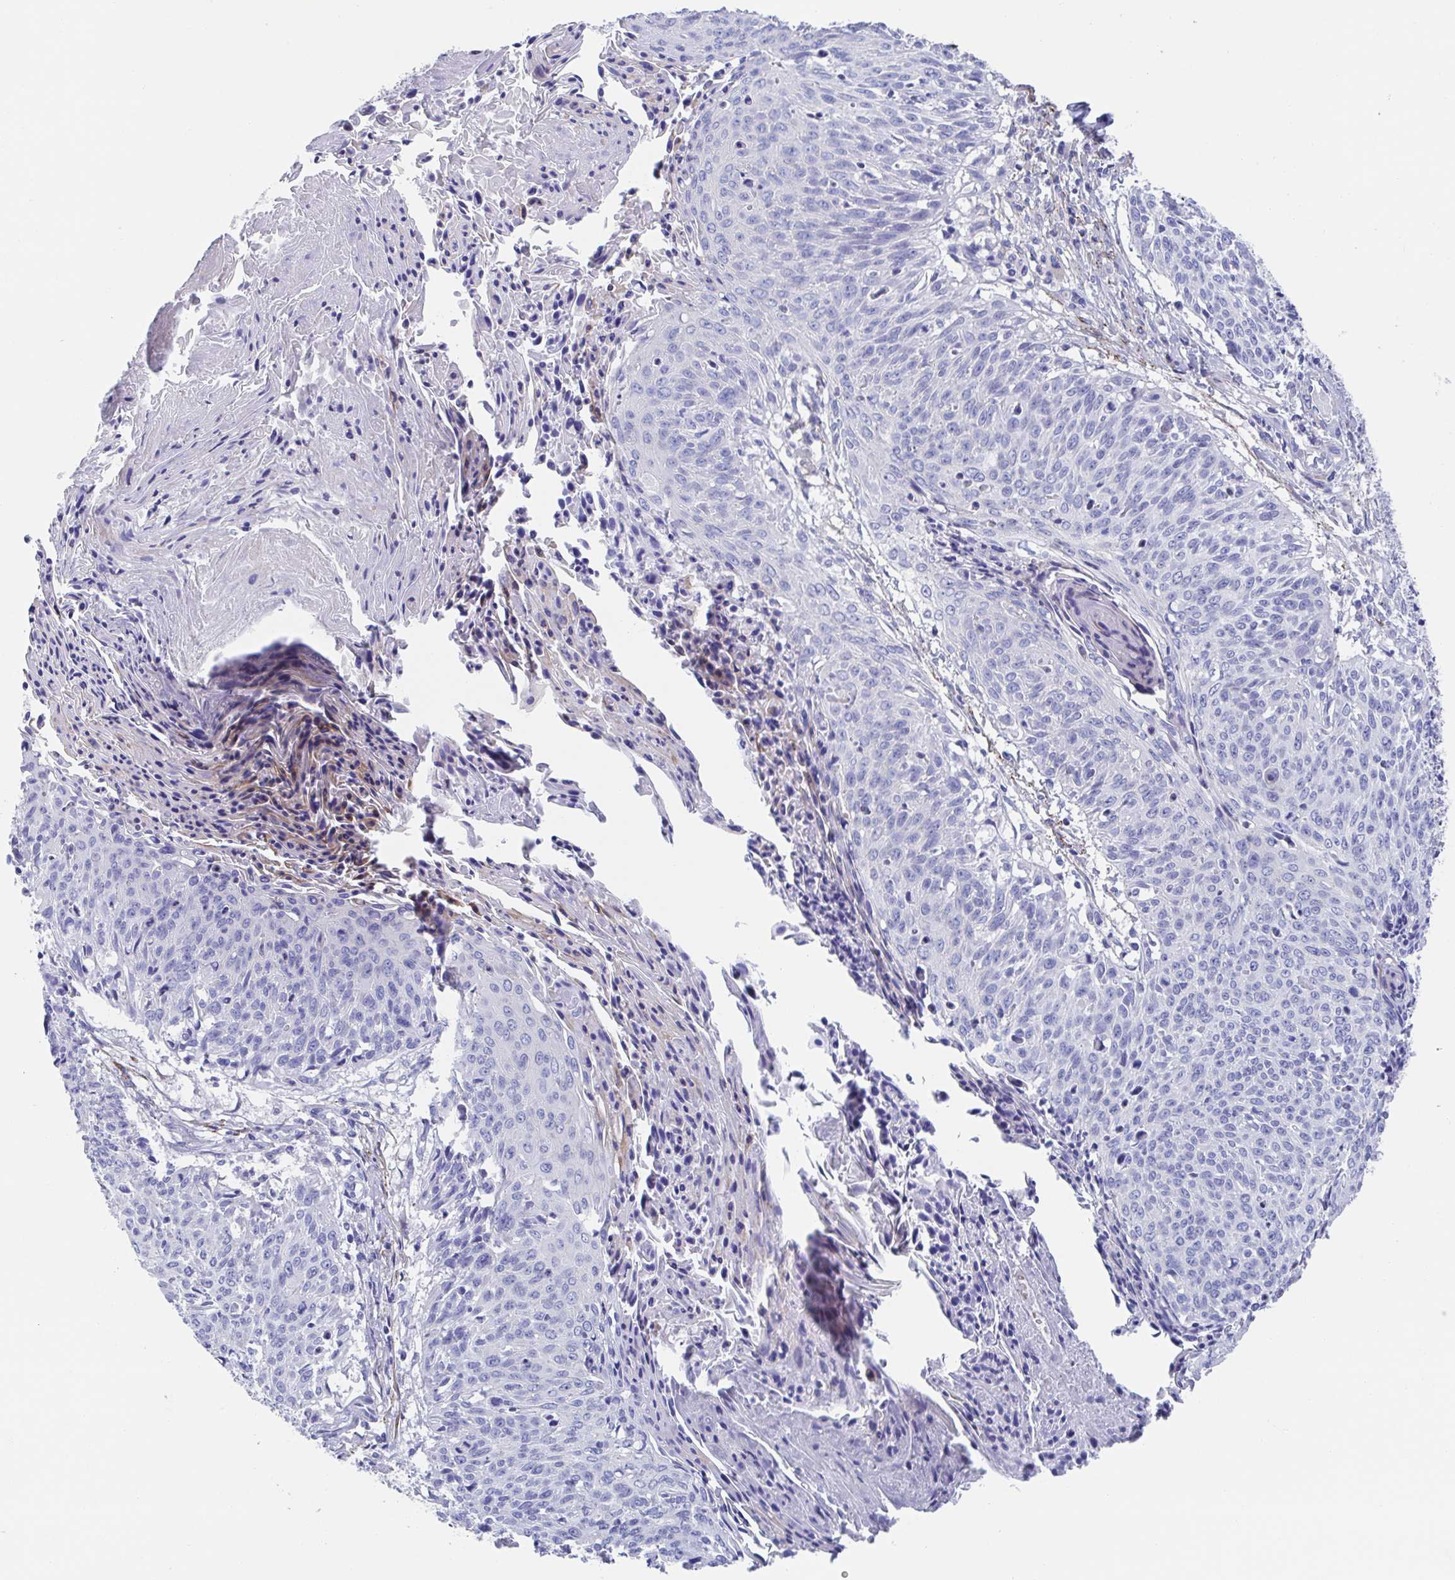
{"staining": {"intensity": "negative", "quantity": "none", "location": "none"}, "tissue": "cervical cancer", "cell_type": "Tumor cells", "image_type": "cancer", "snomed": [{"axis": "morphology", "description": "Squamous cell carcinoma, NOS"}, {"axis": "topography", "description": "Cervix"}], "caption": "Immunohistochemistry (IHC) of cervical cancer shows no staining in tumor cells.", "gene": "CDH2", "patient": {"sex": "female", "age": 45}}